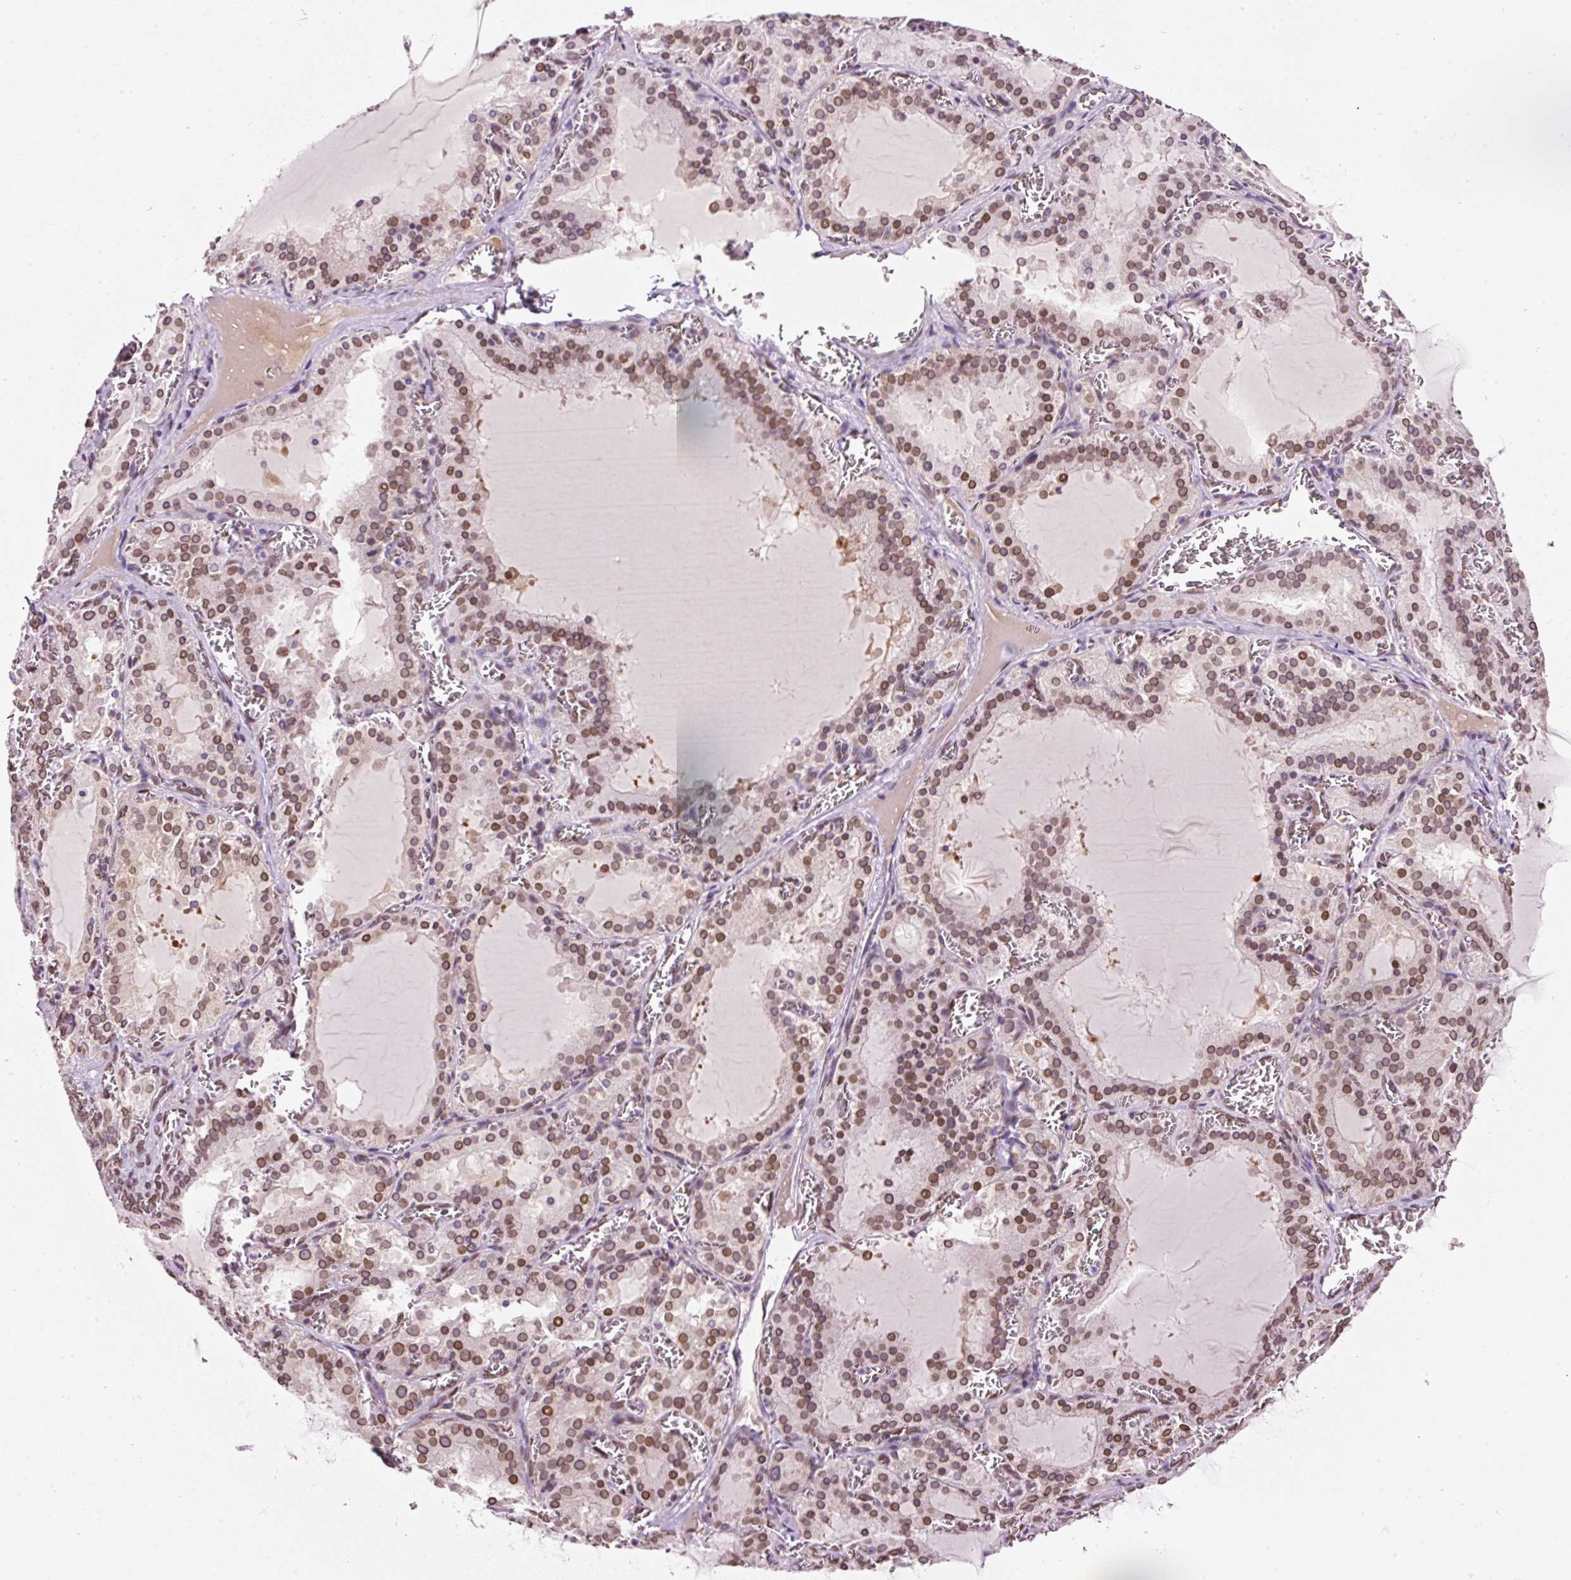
{"staining": {"intensity": "moderate", "quantity": ">75%", "location": "cytoplasmic/membranous,nuclear"}, "tissue": "thyroid gland", "cell_type": "Glandular cells", "image_type": "normal", "snomed": [{"axis": "morphology", "description": "Normal tissue, NOS"}, {"axis": "topography", "description": "Thyroid gland"}], "caption": "The photomicrograph shows staining of normal thyroid gland, revealing moderate cytoplasmic/membranous,nuclear protein staining (brown color) within glandular cells.", "gene": "ZNF224", "patient": {"sex": "female", "age": 30}}